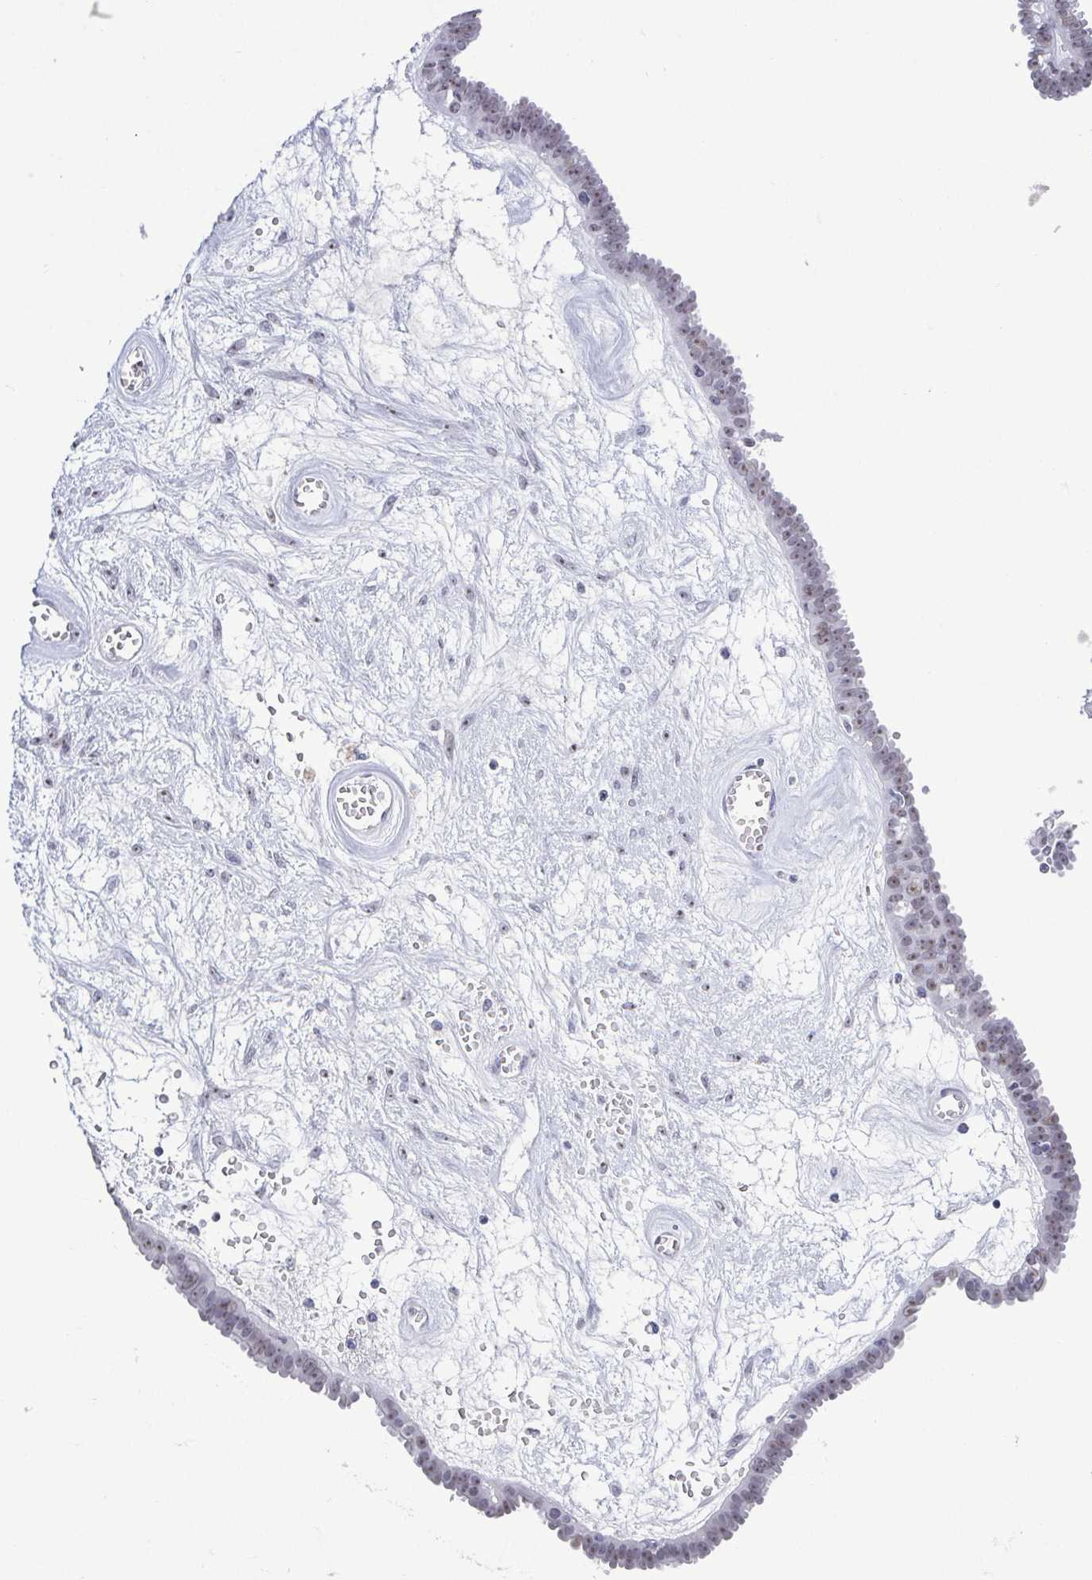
{"staining": {"intensity": "weak", "quantity": "25%-75%", "location": "nuclear"}, "tissue": "ovarian cancer", "cell_type": "Tumor cells", "image_type": "cancer", "snomed": [{"axis": "morphology", "description": "Cystadenocarcinoma, serous, NOS"}, {"axis": "topography", "description": "Ovary"}], "caption": "The micrograph demonstrates a brown stain indicating the presence of a protein in the nuclear of tumor cells in ovarian cancer (serous cystadenocarcinoma).", "gene": "BZW1", "patient": {"sex": "female", "age": 71}}